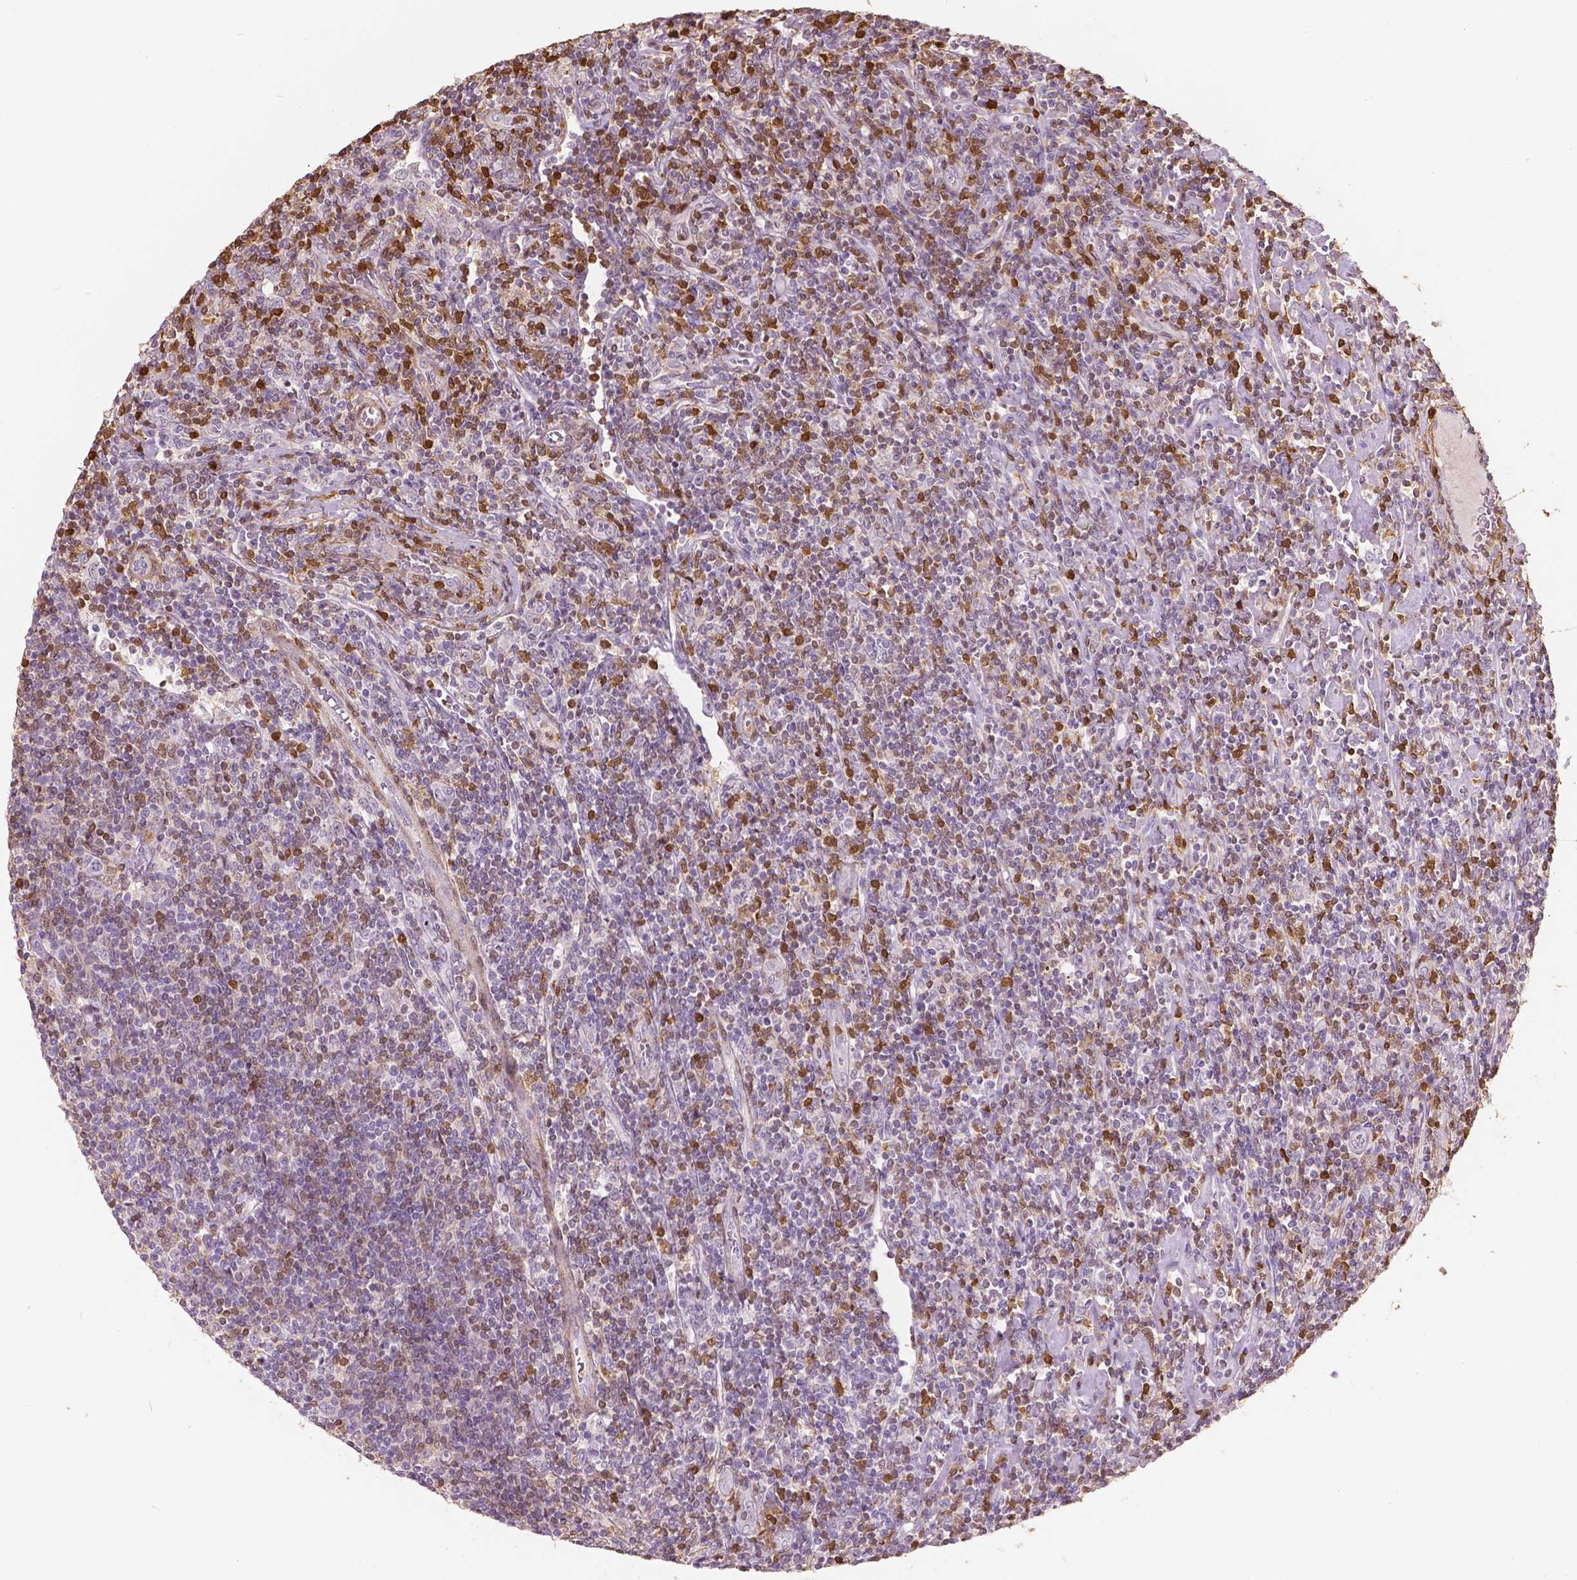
{"staining": {"intensity": "negative", "quantity": "none", "location": "none"}, "tissue": "lymphoma", "cell_type": "Tumor cells", "image_type": "cancer", "snomed": [{"axis": "morphology", "description": "Hodgkin's disease, NOS"}, {"axis": "topography", "description": "Lymph node"}], "caption": "IHC micrograph of neoplastic tissue: human lymphoma stained with DAB shows no significant protein positivity in tumor cells. (Brightfield microscopy of DAB (3,3'-diaminobenzidine) IHC at high magnification).", "gene": "S100A4", "patient": {"sex": "male", "age": 40}}